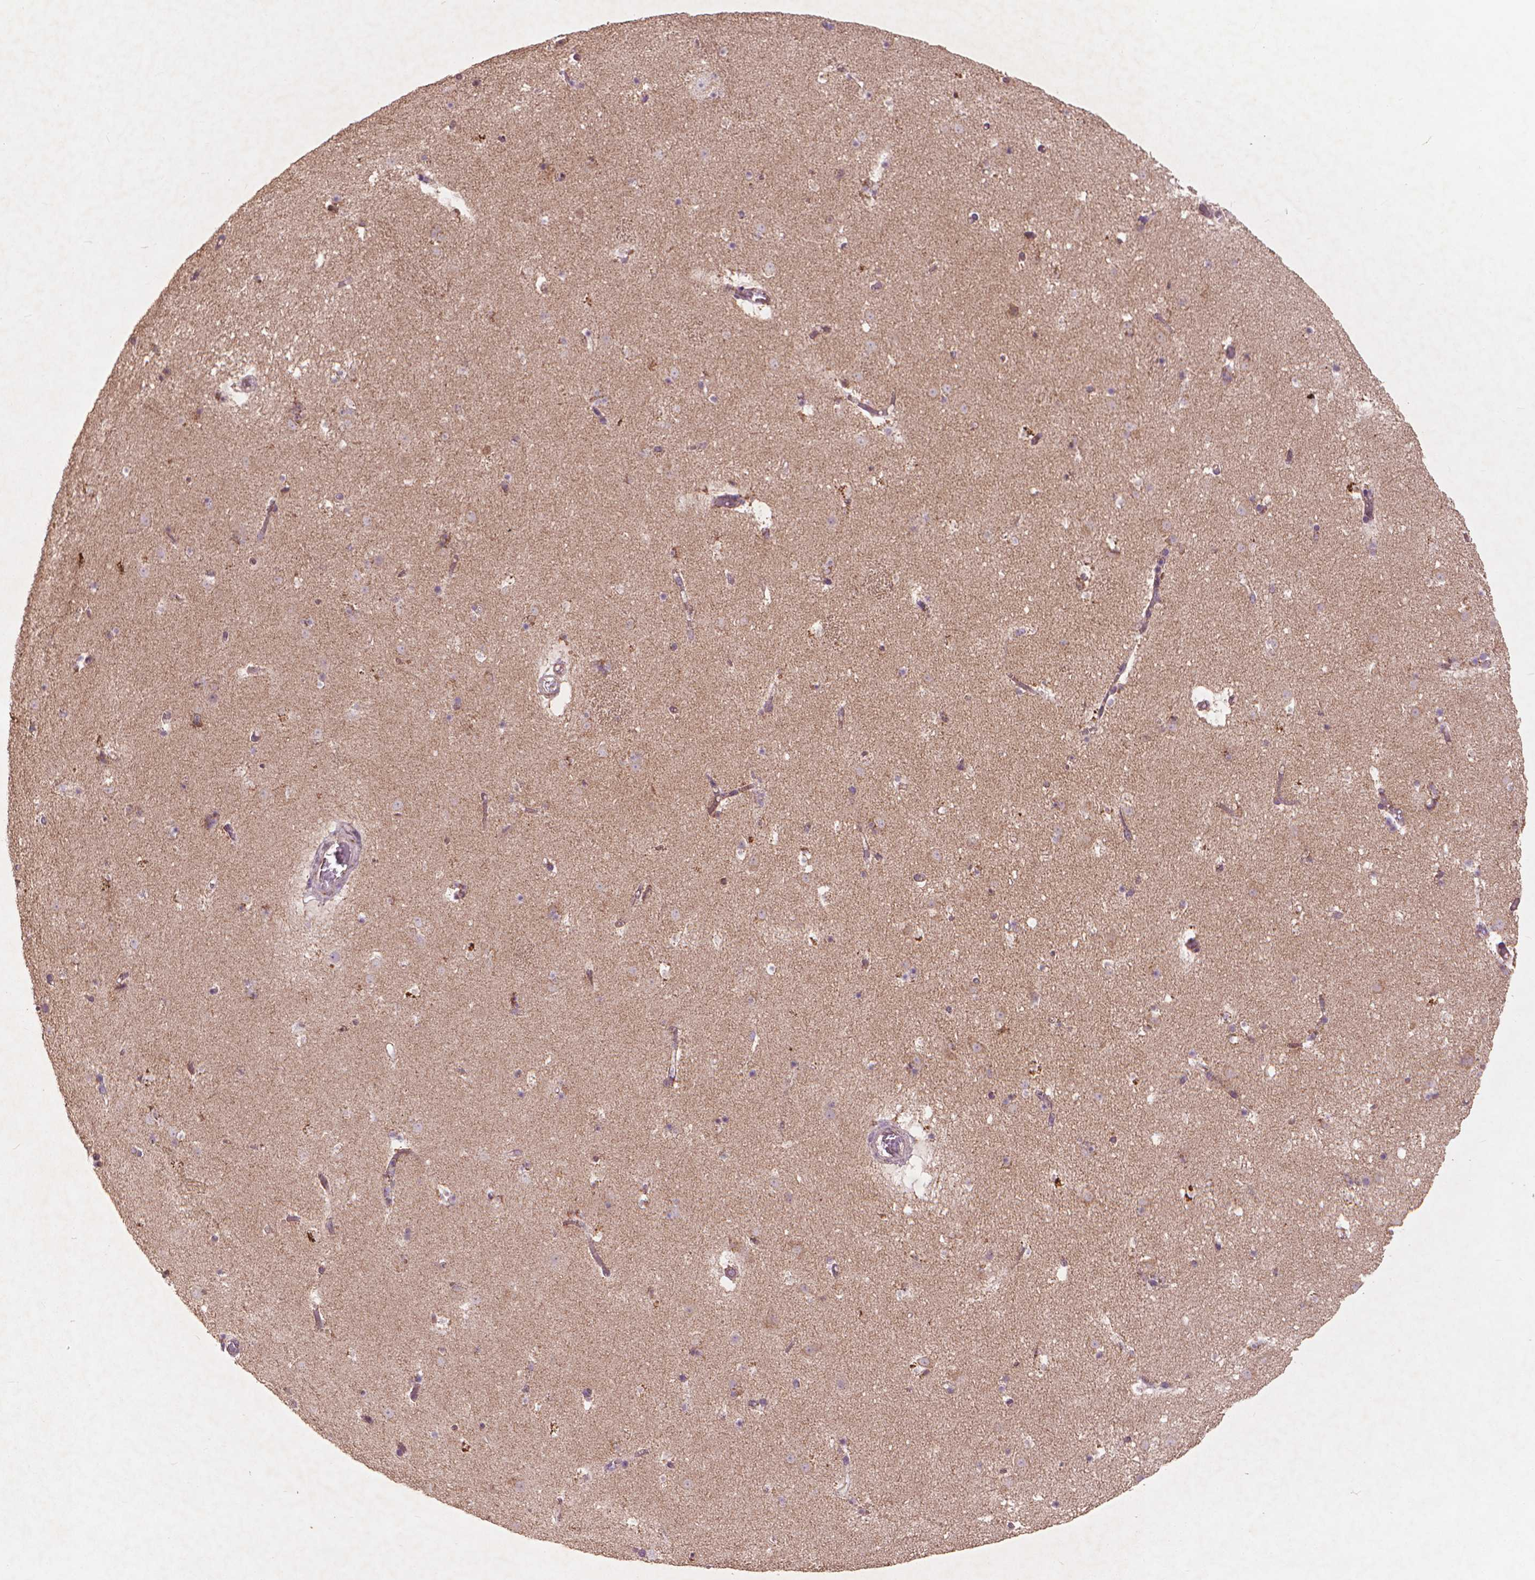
{"staining": {"intensity": "weak", "quantity": "25%-75%", "location": "cytoplasmic/membranous"}, "tissue": "caudate", "cell_type": "Glial cells", "image_type": "normal", "snomed": [{"axis": "morphology", "description": "Normal tissue, NOS"}, {"axis": "topography", "description": "Lateral ventricle wall"}], "caption": "The image displays immunohistochemical staining of unremarkable caudate. There is weak cytoplasmic/membranous expression is present in approximately 25%-75% of glial cells. The staining was performed using DAB (3,3'-diaminobenzidine), with brown indicating positive protein expression. Nuclei are stained blue with hematoxylin.", "gene": "NLRX1", "patient": {"sex": "female", "age": 42}}